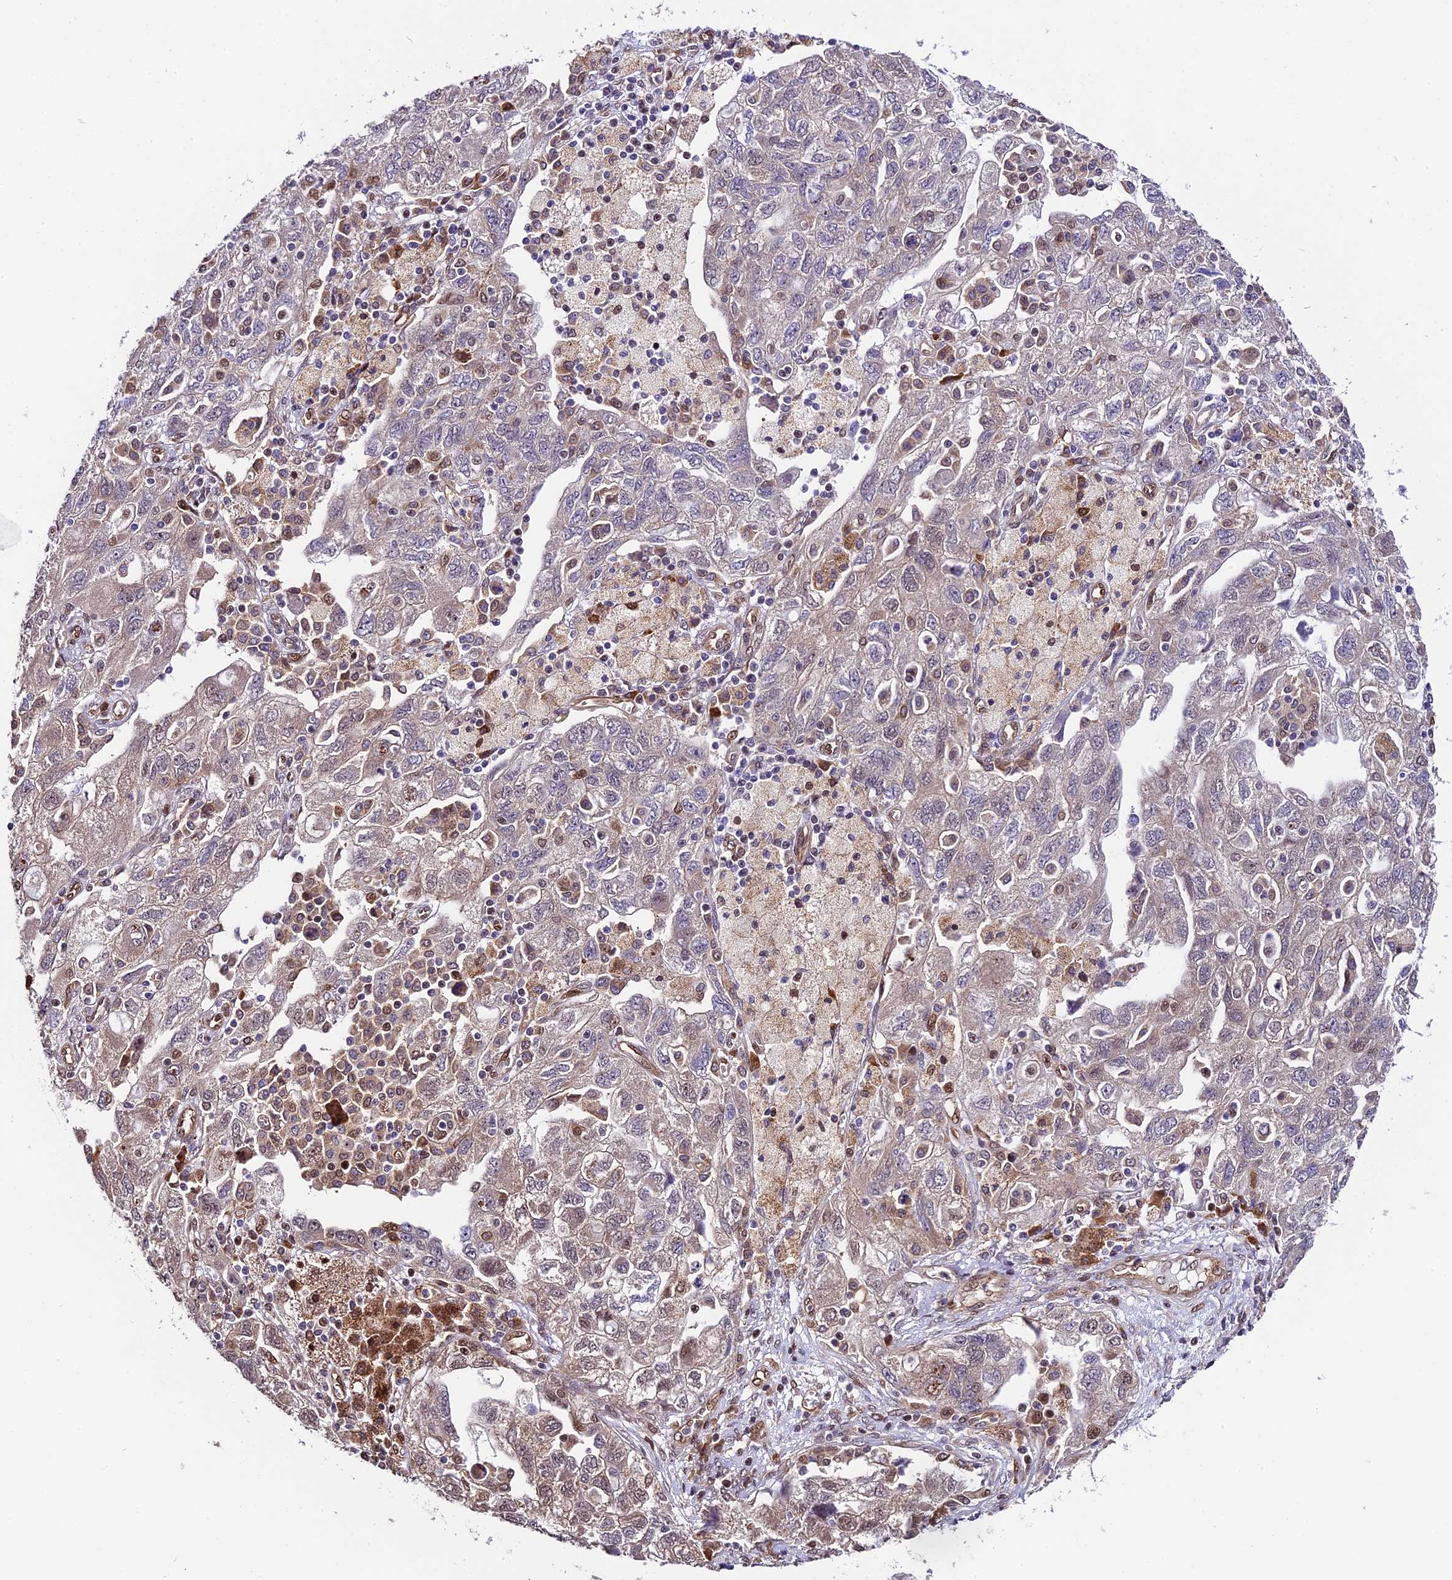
{"staining": {"intensity": "moderate", "quantity": "<25%", "location": "nuclear"}, "tissue": "ovarian cancer", "cell_type": "Tumor cells", "image_type": "cancer", "snomed": [{"axis": "morphology", "description": "Carcinoma, NOS"}, {"axis": "morphology", "description": "Cystadenocarcinoma, serous, NOS"}, {"axis": "topography", "description": "Ovary"}], "caption": "A photomicrograph of carcinoma (ovarian) stained for a protein reveals moderate nuclear brown staining in tumor cells.", "gene": "HERPUD1", "patient": {"sex": "female", "age": 69}}